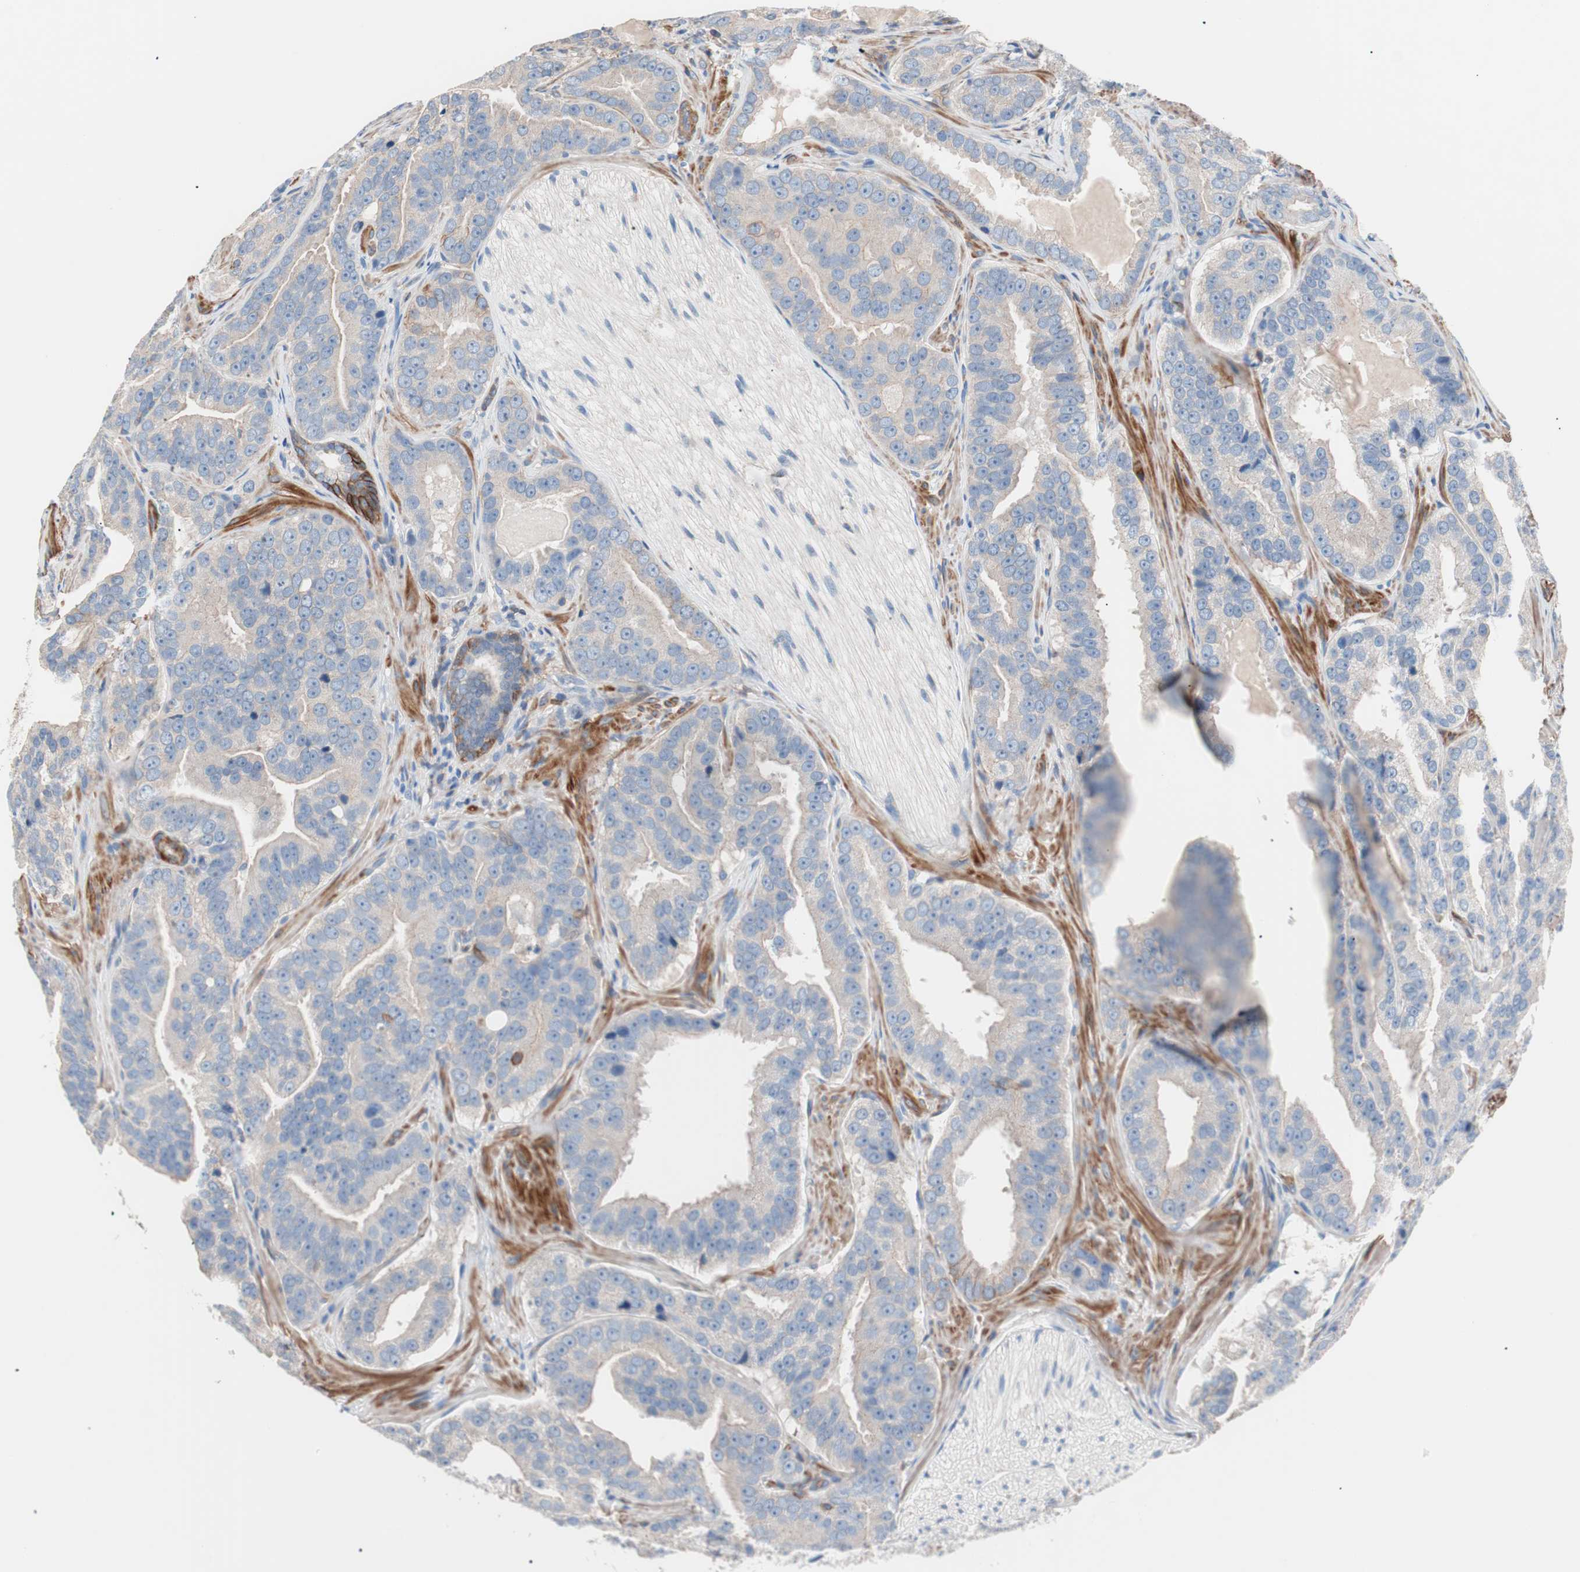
{"staining": {"intensity": "negative", "quantity": "none", "location": "none"}, "tissue": "prostate cancer", "cell_type": "Tumor cells", "image_type": "cancer", "snomed": [{"axis": "morphology", "description": "Adenocarcinoma, Low grade"}, {"axis": "topography", "description": "Prostate"}], "caption": "High magnification brightfield microscopy of prostate cancer stained with DAB (brown) and counterstained with hematoxylin (blue): tumor cells show no significant positivity.", "gene": "GPR160", "patient": {"sex": "male", "age": 59}}